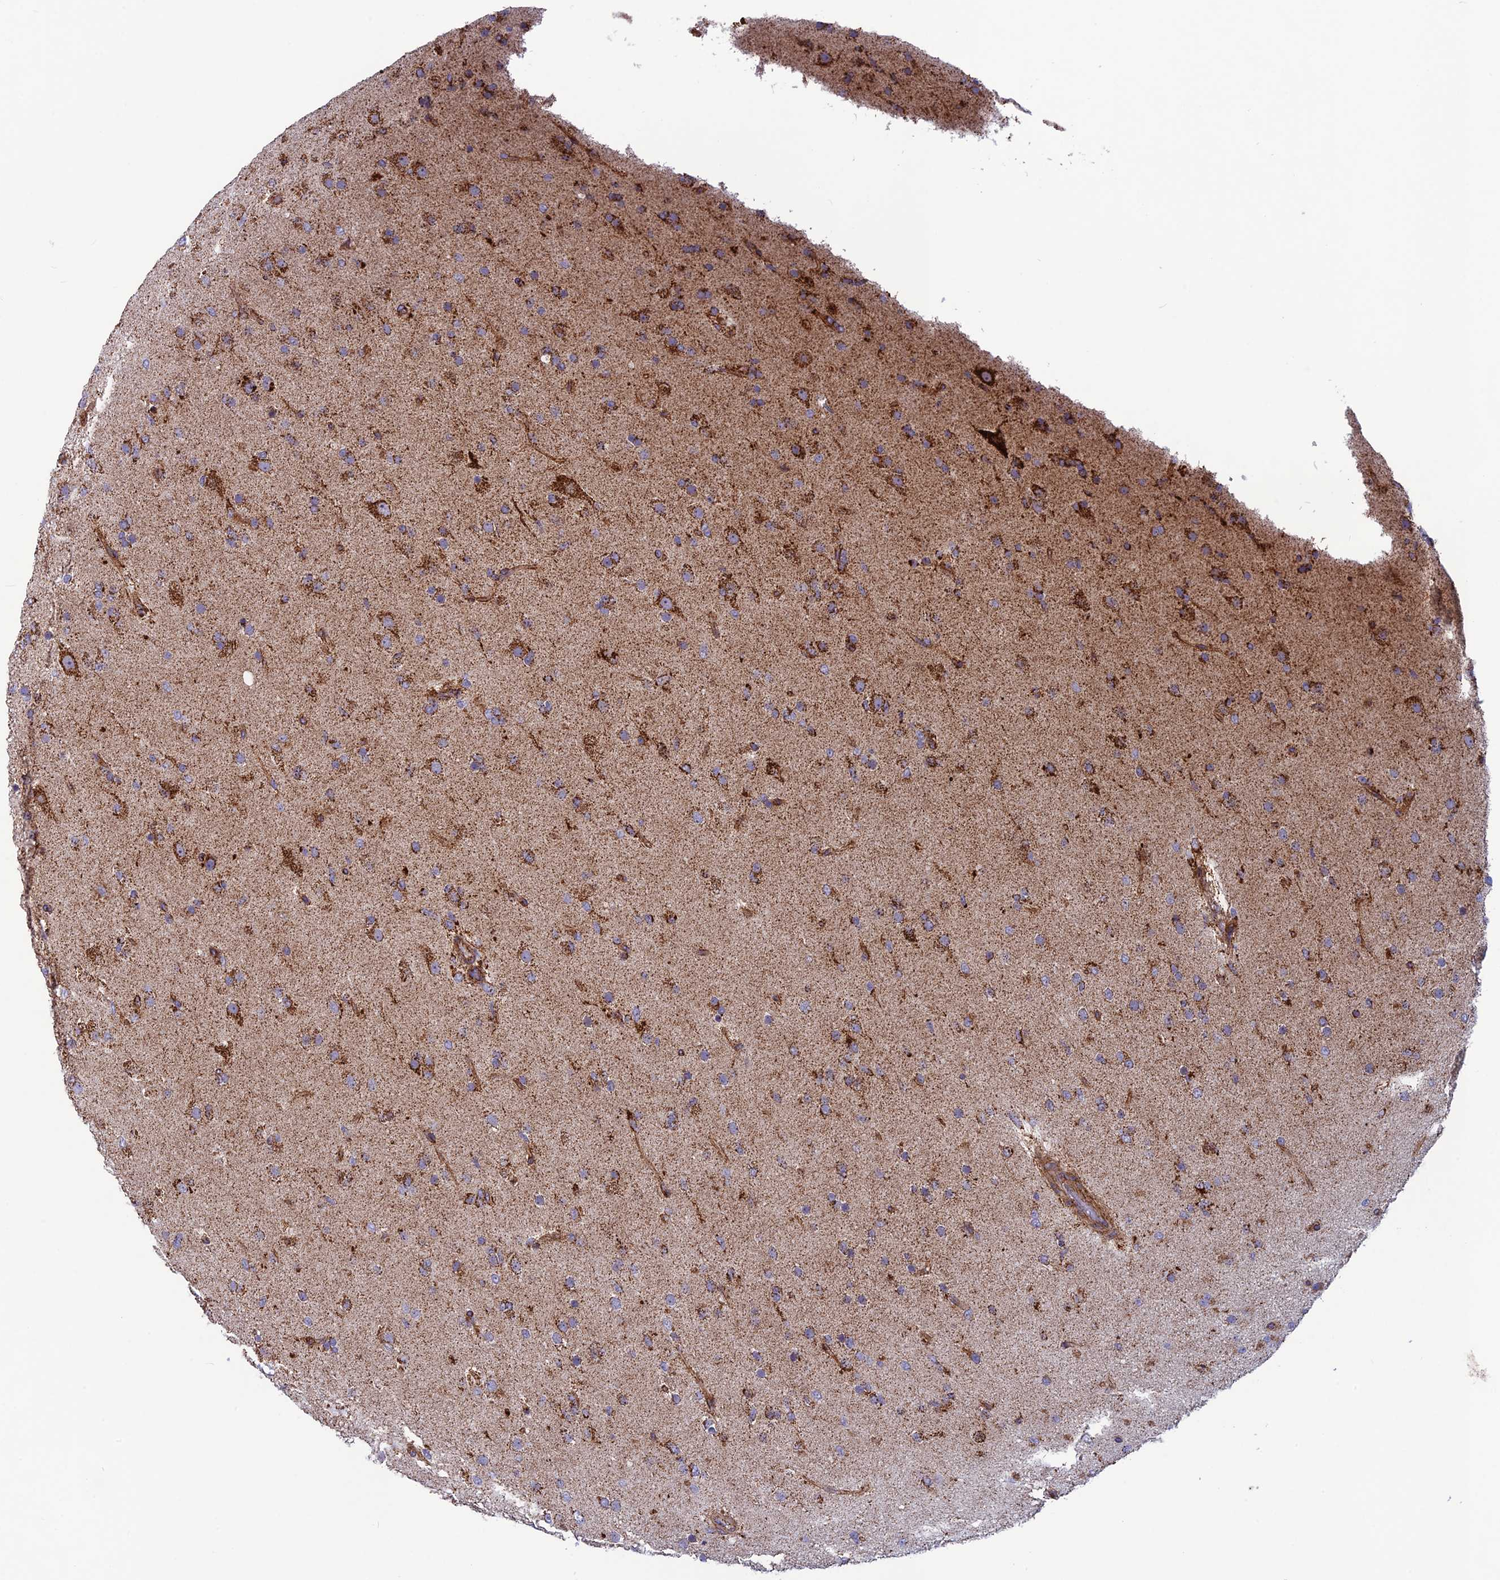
{"staining": {"intensity": "moderate", "quantity": ">75%", "location": "cytoplasmic/membranous"}, "tissue": "glioma", "cell_type": "Tumor cells", "image_type": "cancer", "snomed": [{"axis": "morphology", "description": "Glioma, malignant, Low grade"}, {"axis": "topography", "description": "Brain"}], "caption": "High-magnification brightfield microscopy of malignant glioma (low-grade) stained with DAB (brown) and counterstained with hematoxylin (blue). tumor cells exhibit moderate cytoplasmic/membranous positivity is identified in about>75% of cells.", "gene": "MRPS18B", "patient": {"sex": "male", "age": 65}}